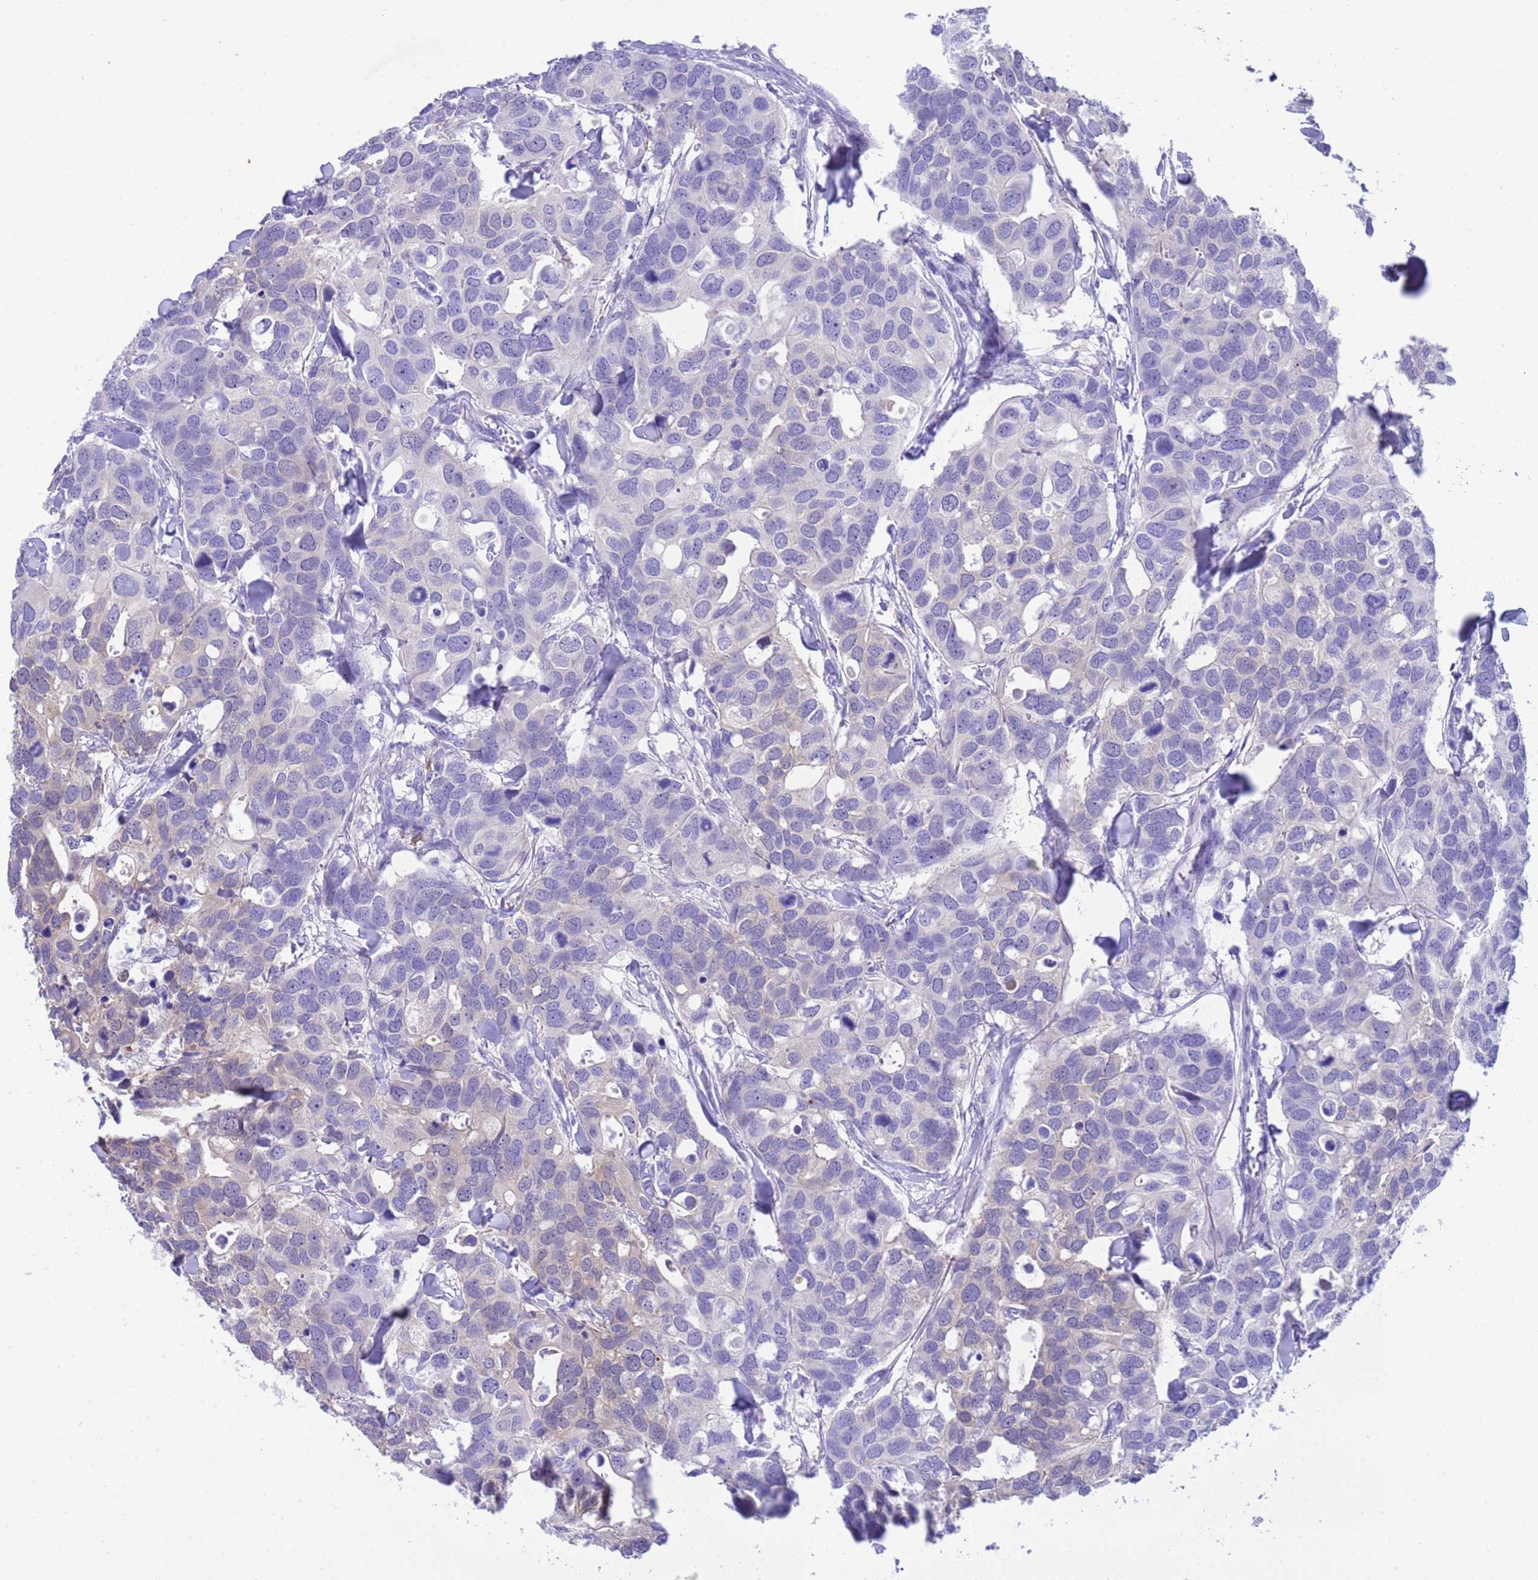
{"staining": {"intensity": "weak", "quantity": "<25%", "location": "cytoplasmic/membranous"}, "tissue": "breast cancer", "cell_type": "Tumor cells", "image_type": "cancer", "snomed": [{"axis": "morphology", "description": "Duct carcinoma"}, {"axis": "topography", "description": "Breast"}], "caption": "There is no significant staining in tumor cells of breast invasive ductal carcinoma. (DAB (3,3'-diaminobenzidine) immunohistochemistry (IHC), high magnification).", "gene": "USP38", "patient": {"sex": "female", "age": 83}}